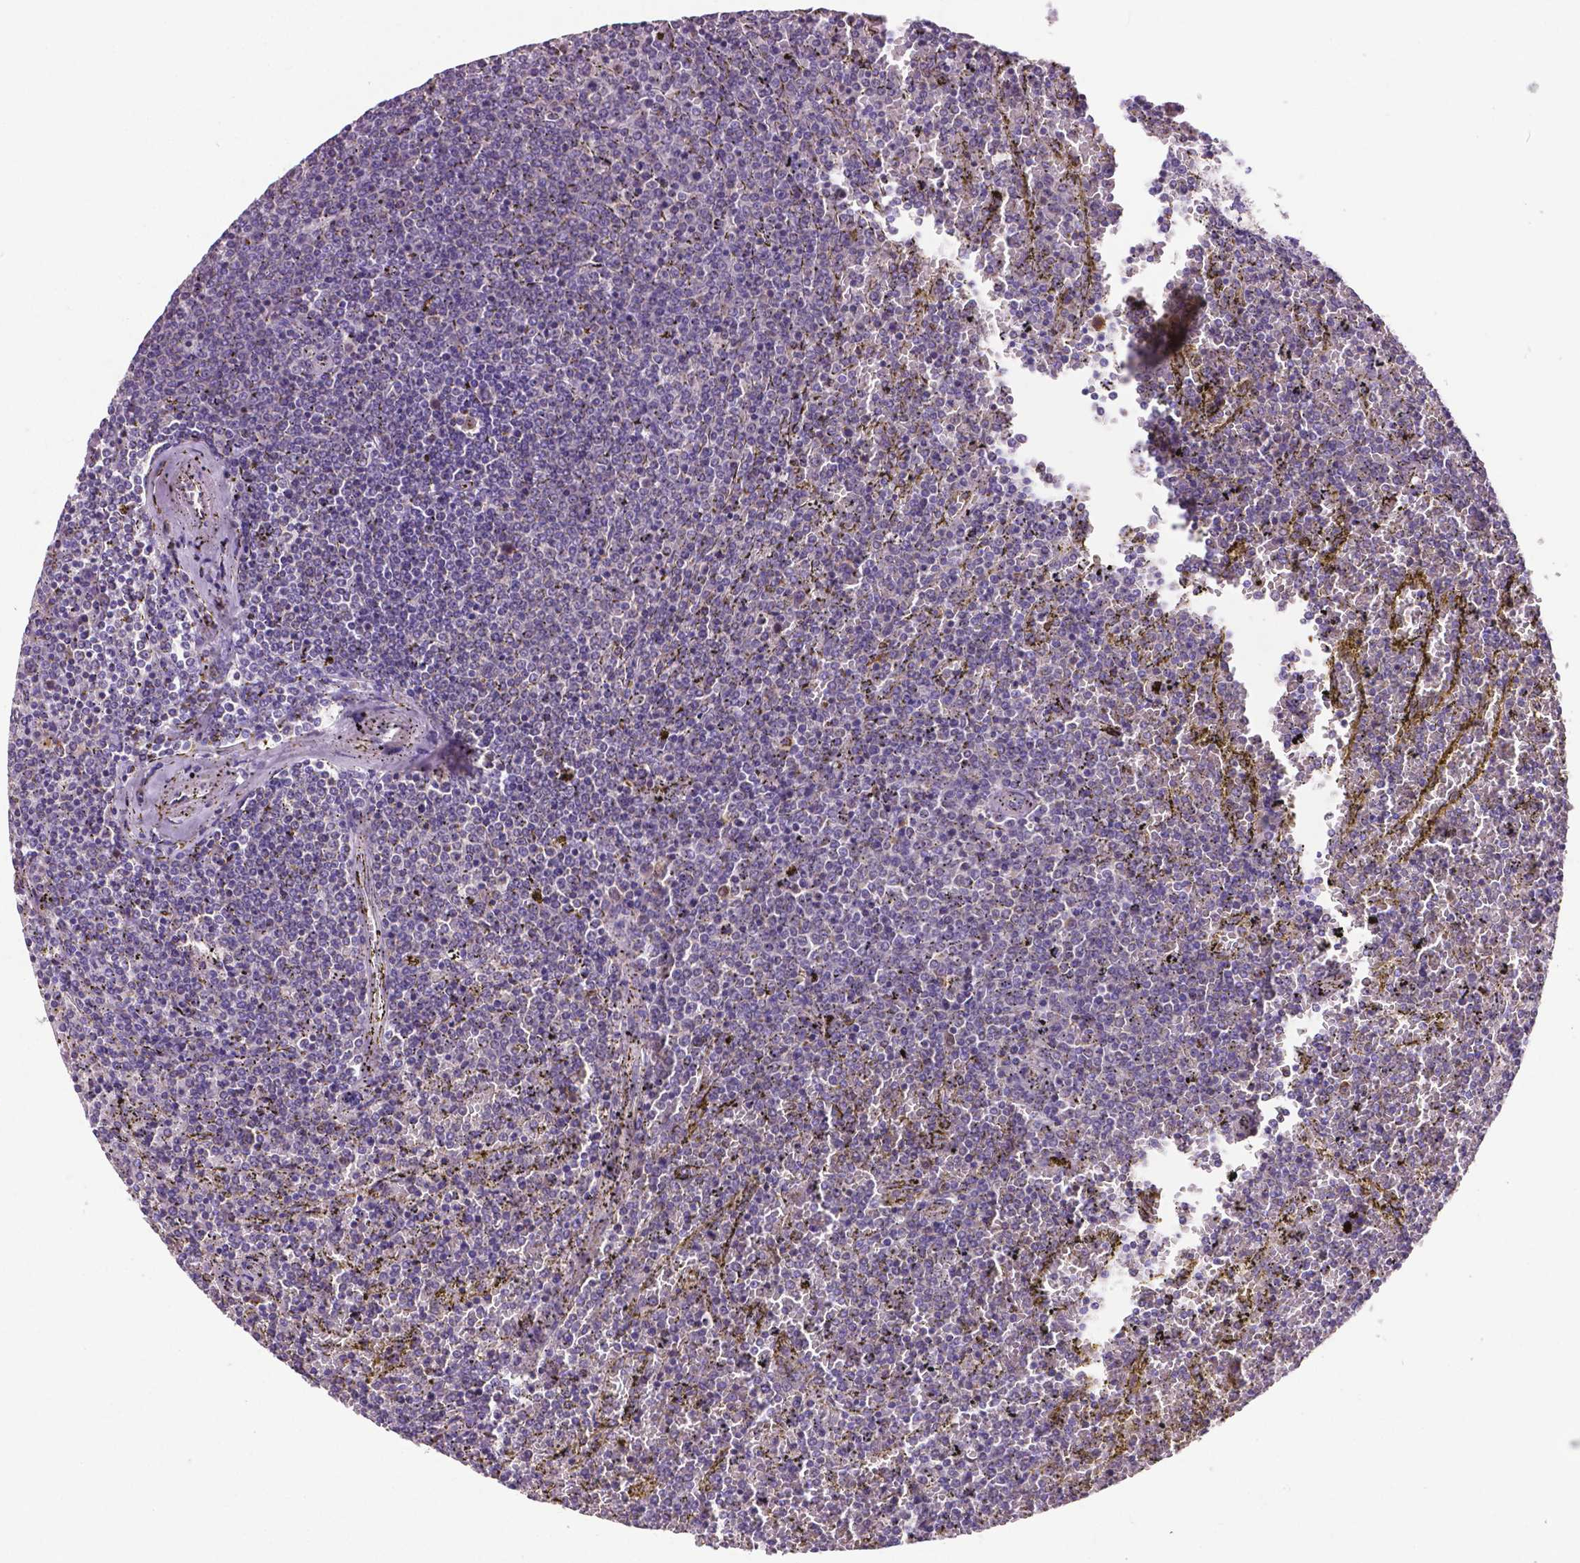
{"staining": {"intensity": "negative", "quantity": "none", "location": "none"}, "tissue": "lymphoma", "cell_type": "Tumor cells", "image_type": "cancer", "snomed": [{"axis": "morphology", "description": "Malignant lymphoma, non-Hodgkin's type, Low grade"}, {"axis": "topography", "description": "Spleen"}], "caption": "Histopathology image shows no protein positivity in tumor cells of lymphoma tissue.", "gene": "MCL1", "patient": {"sex": "female", "age": 77}}